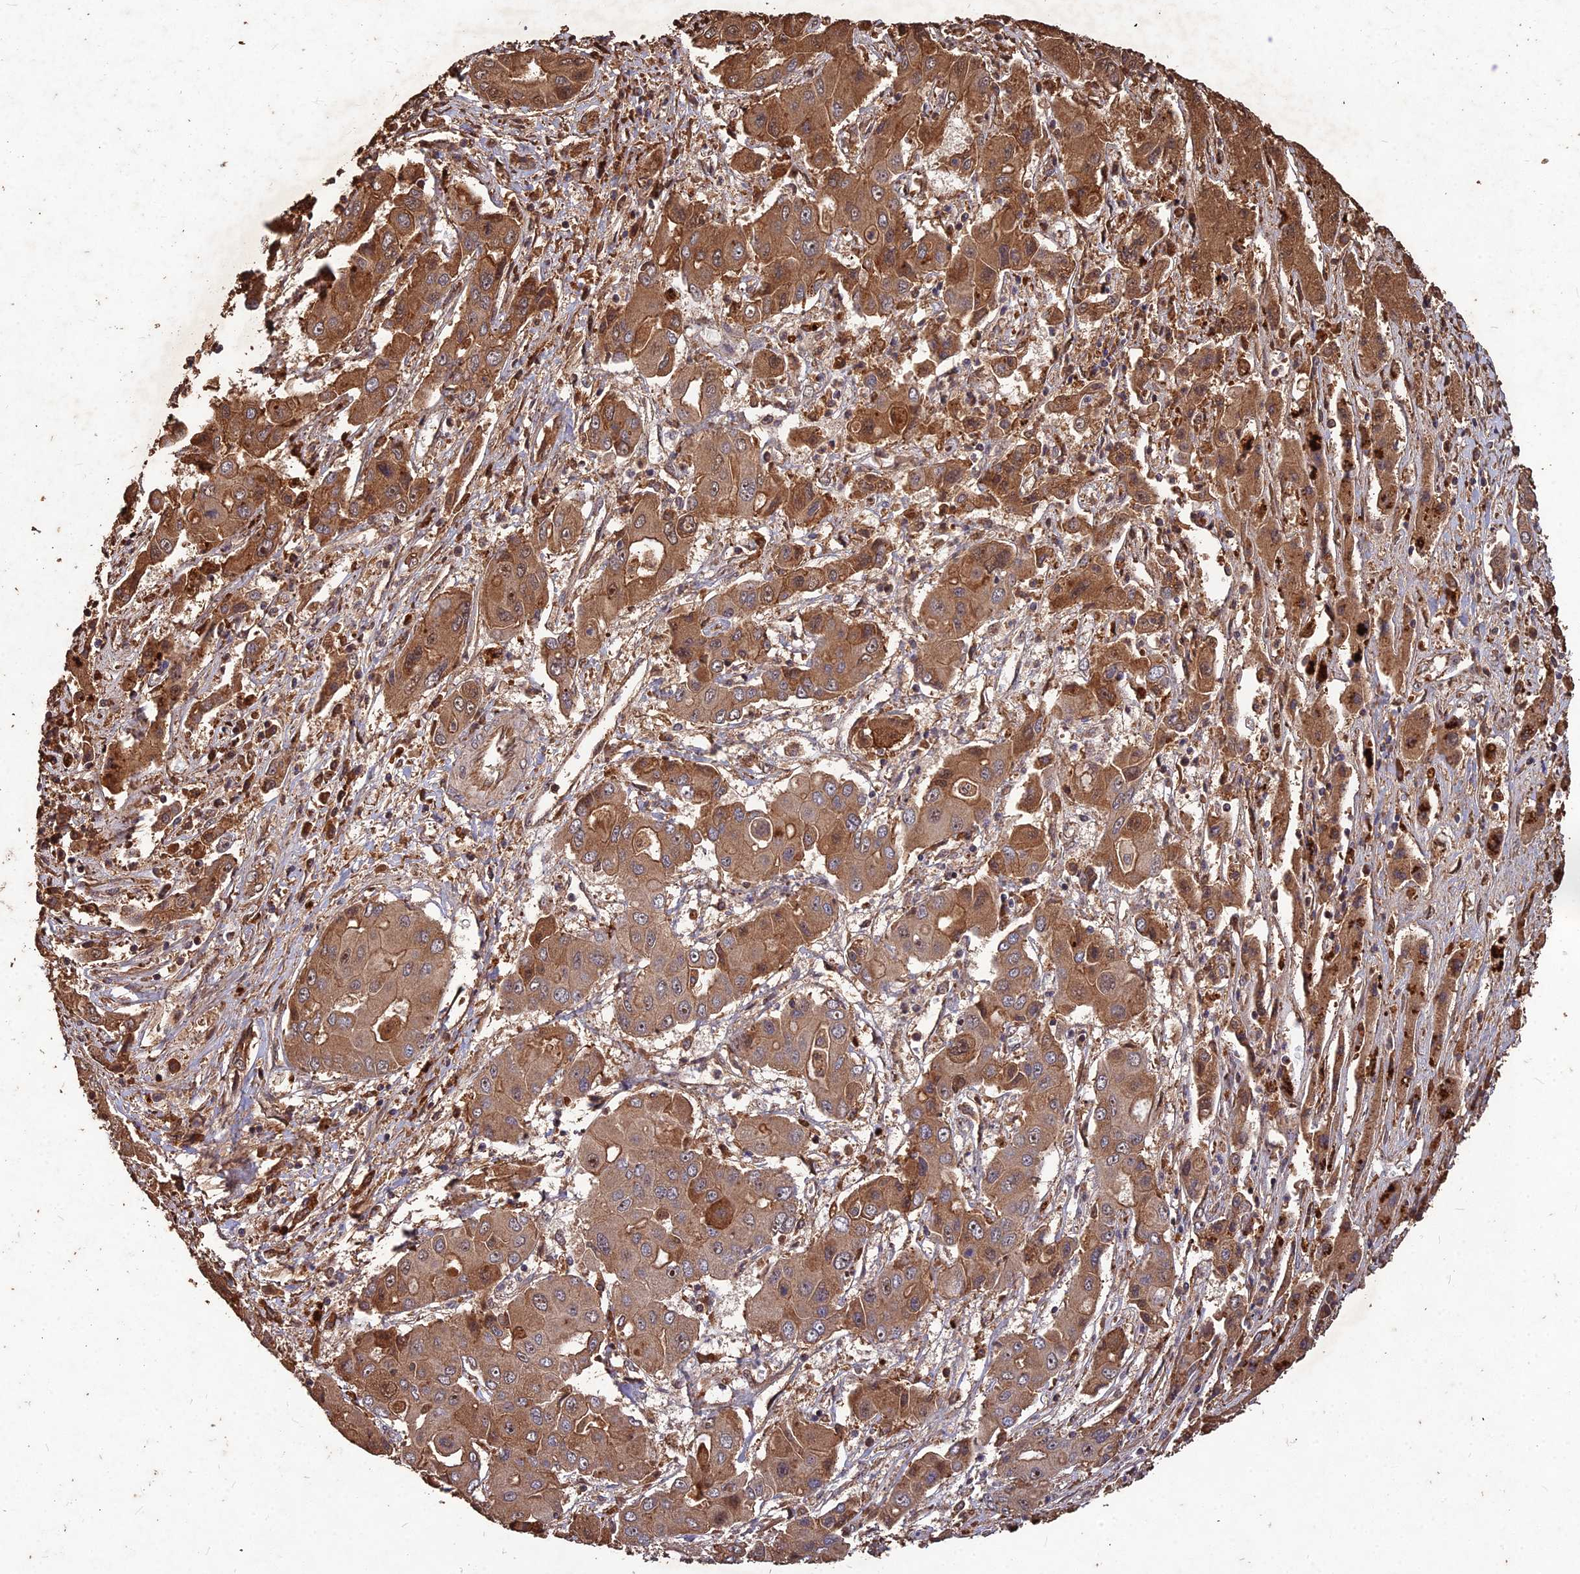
{"staining": {"intensity": "moderate", "quantity": ">75%", "location": "cytoplasmic/membranous,nuclear"}, "tissue": "liver cancer", "cell_type": "Tumor cells", "image_type": "cancer", "snomed": [{"axis": "morphology", "description": "Cholangiocarcinoma"}, {"axis": "topography", "description": "Liver"}], "caption": "Liver cholangiocarcinoma stained with a protein marker displays moderate staining in tumor cells.", "gene": "SYMPK", "patient": {"sex": "male", "age": 67}}